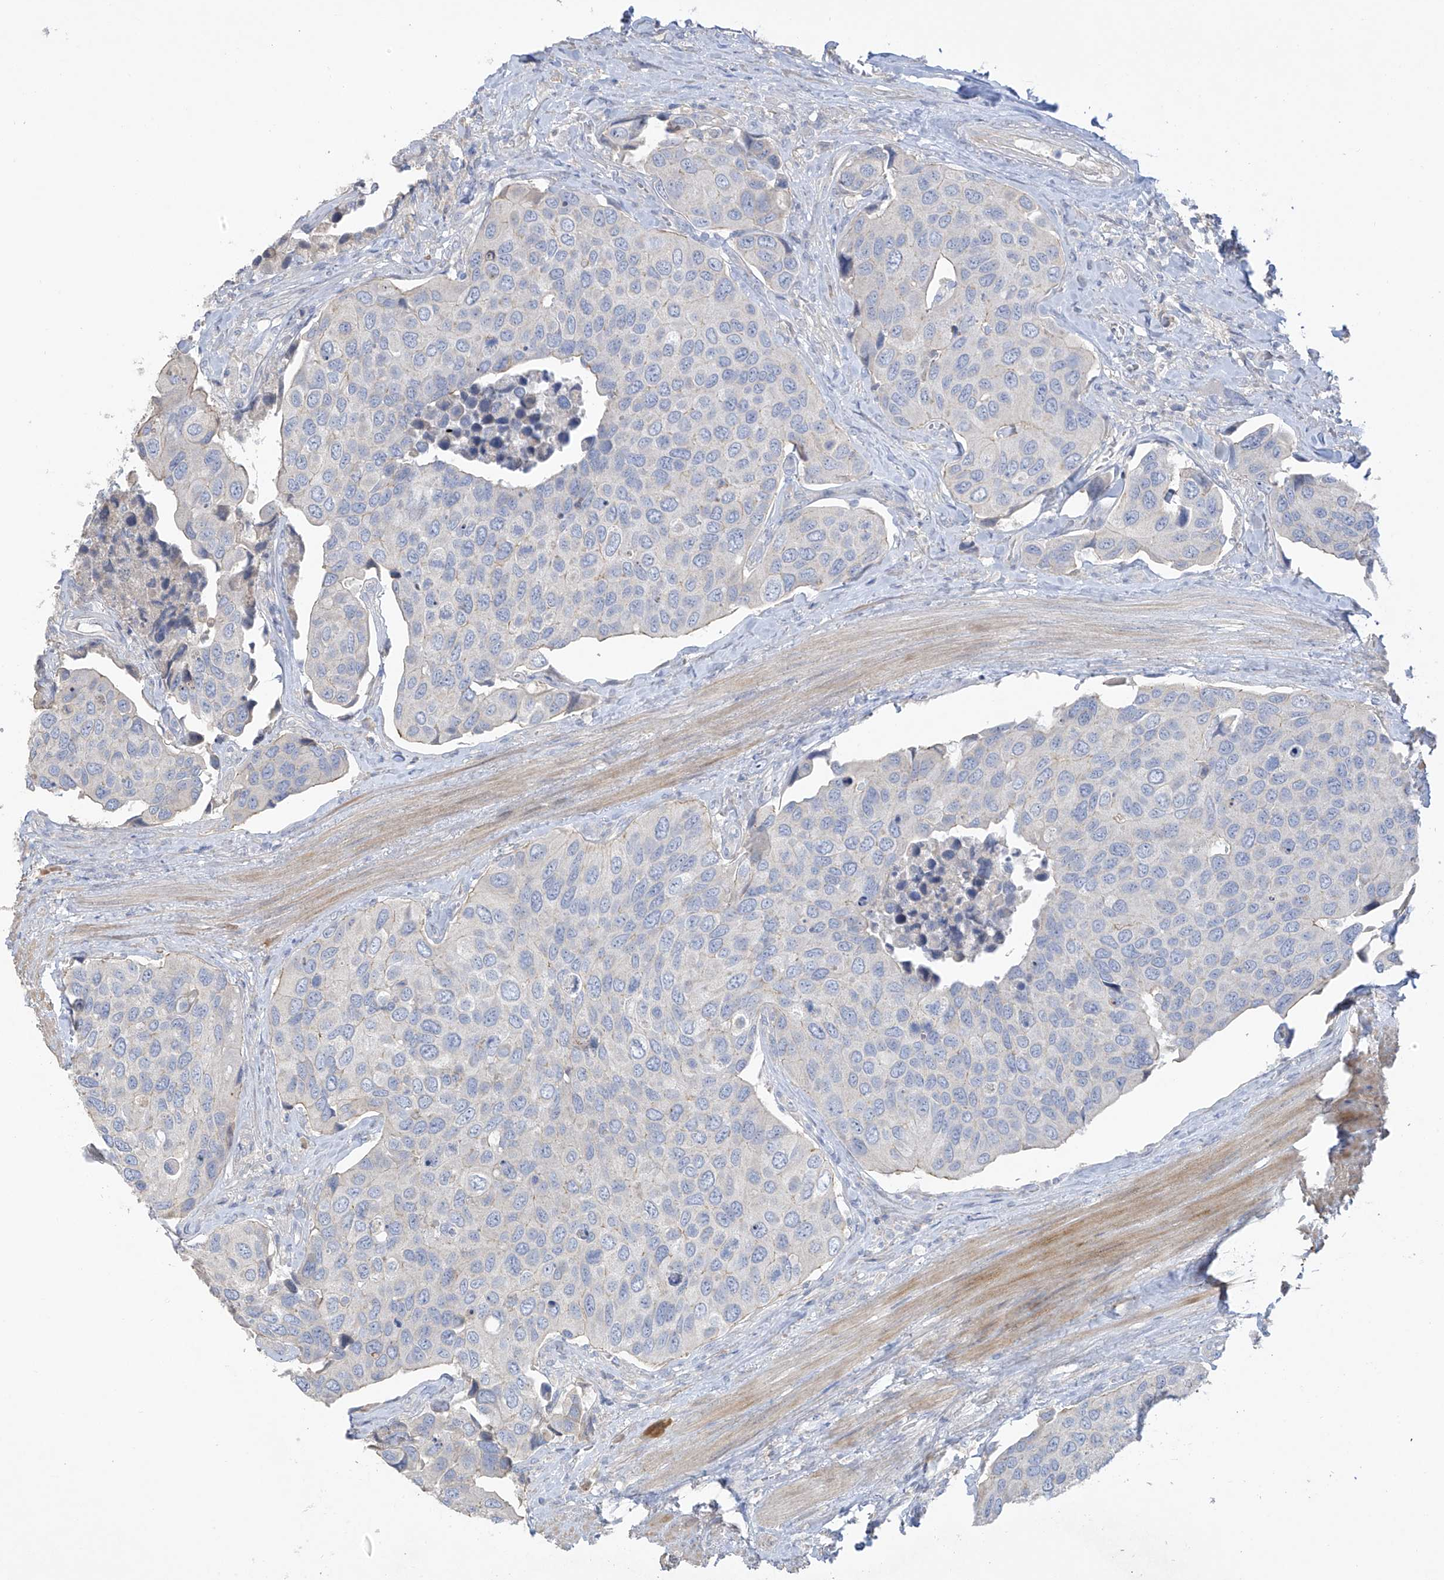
{"staining": {"intensity": "negative", "quantity": "none", "location": "none"}, "tissue": "urothelial cancer", "cell_type": "Tumor cells", "image_type": "cancer", "snomed": [{"axis": "morphology", "description": "Urothelial carcinoma, High grade"}, {"axis": "topography", "description": "Urinary bladder"}], "caption": "Urothelial cancer was stained to show a protein in brown. There is no significant expression in tumor cells.", "gene": "PRSS12", "patient": {"sex": "male", "age": 74}}